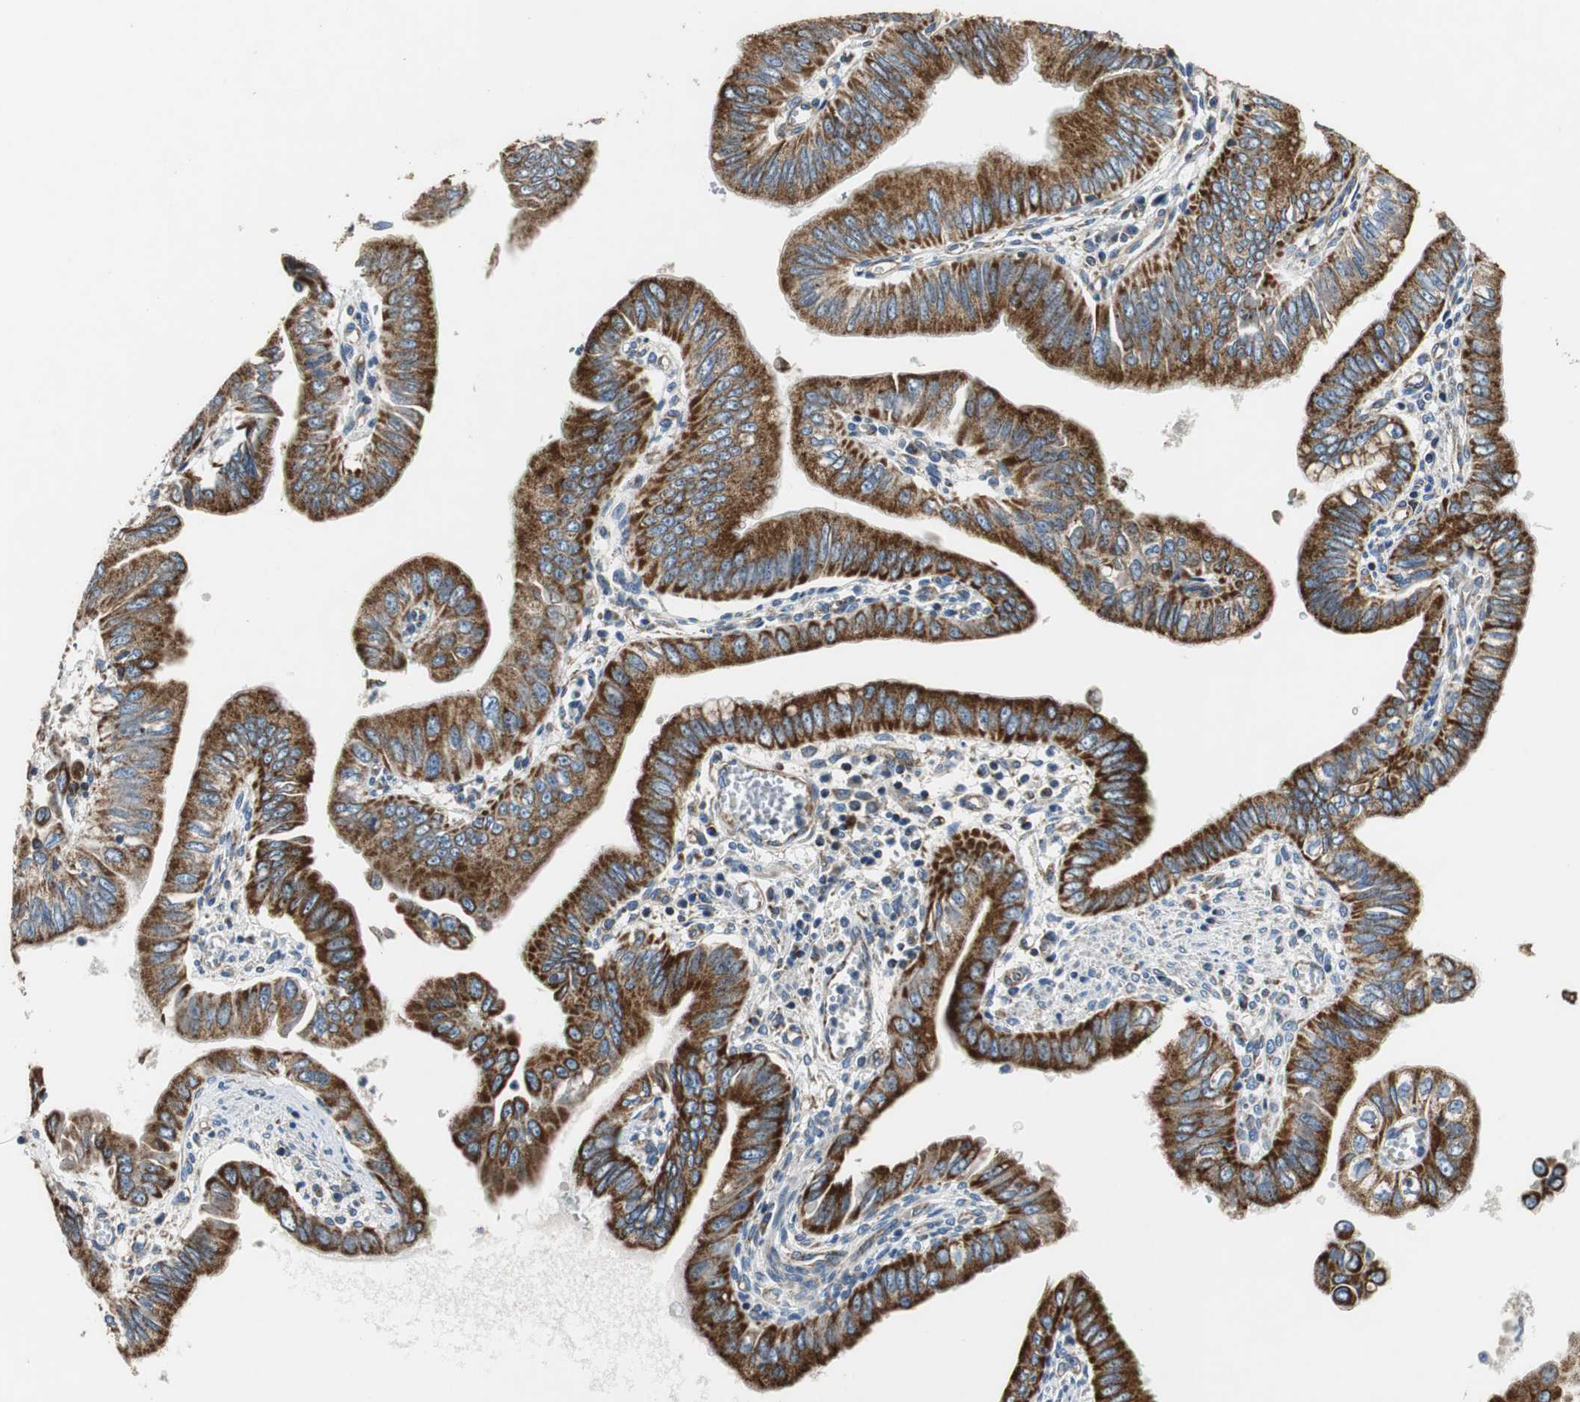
{"staining": {"intensity": "strong", "quantity": ">75%", "location": "cytoplasmic/membranous"}, "tissue": "pancreatic cancer", "cell_type": "Tumor cells", "image_type": "cancer", "snomed": [{"axis": "morphology", "description": "Normal tissue, NOS"}, {"axis": "topography", "description": "Lymph node"}], "caption": "Pancreatic cancer stained for a protein (brown) shows strong cytoplasmic/membranous positive staining in approximately >75% of tumor cells.", "gene": "GSTK1", "patient": {"sex": "male", "age": 50}}